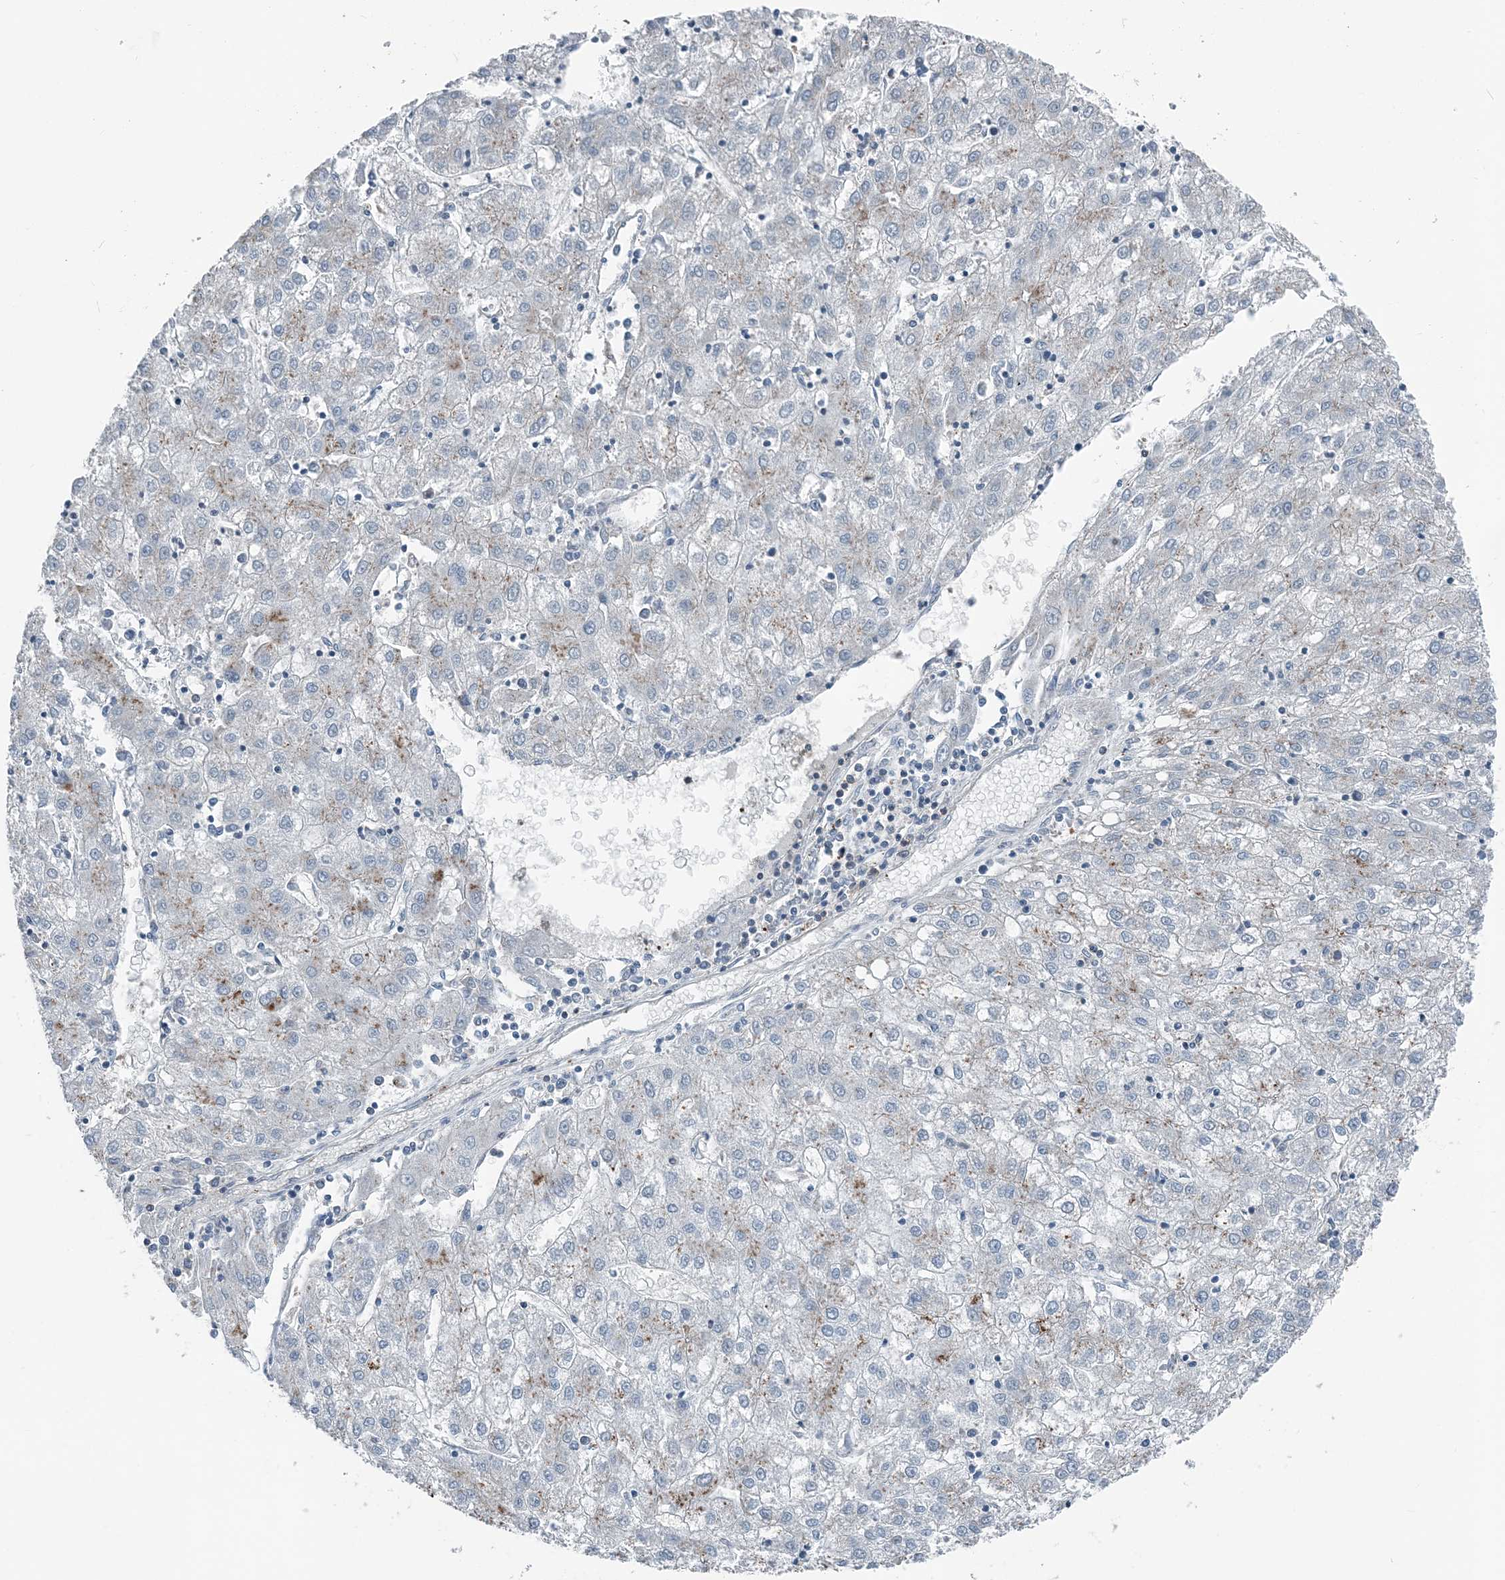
{"staining": {"intensity": "moderate", "quantity": "<25%", "location": "cytoplasmic/membranous"}, "tissue": "liver cancer", "cell_type": "Tumor cells", "image_type": "cancer", "snomed": [{"axis": "morphology", "description": "Carcinoma, Hepatocellular, NOS"}, {"axis": "topography", "description": "Liver"}], "caption": "Tumor cells display moderate cytoplasmic/membranous positivity in about <25% of cells in liver hepatocellular carcinoma.", "gene": "CFL1", "patient": {"sex": "male", "age": 72}}